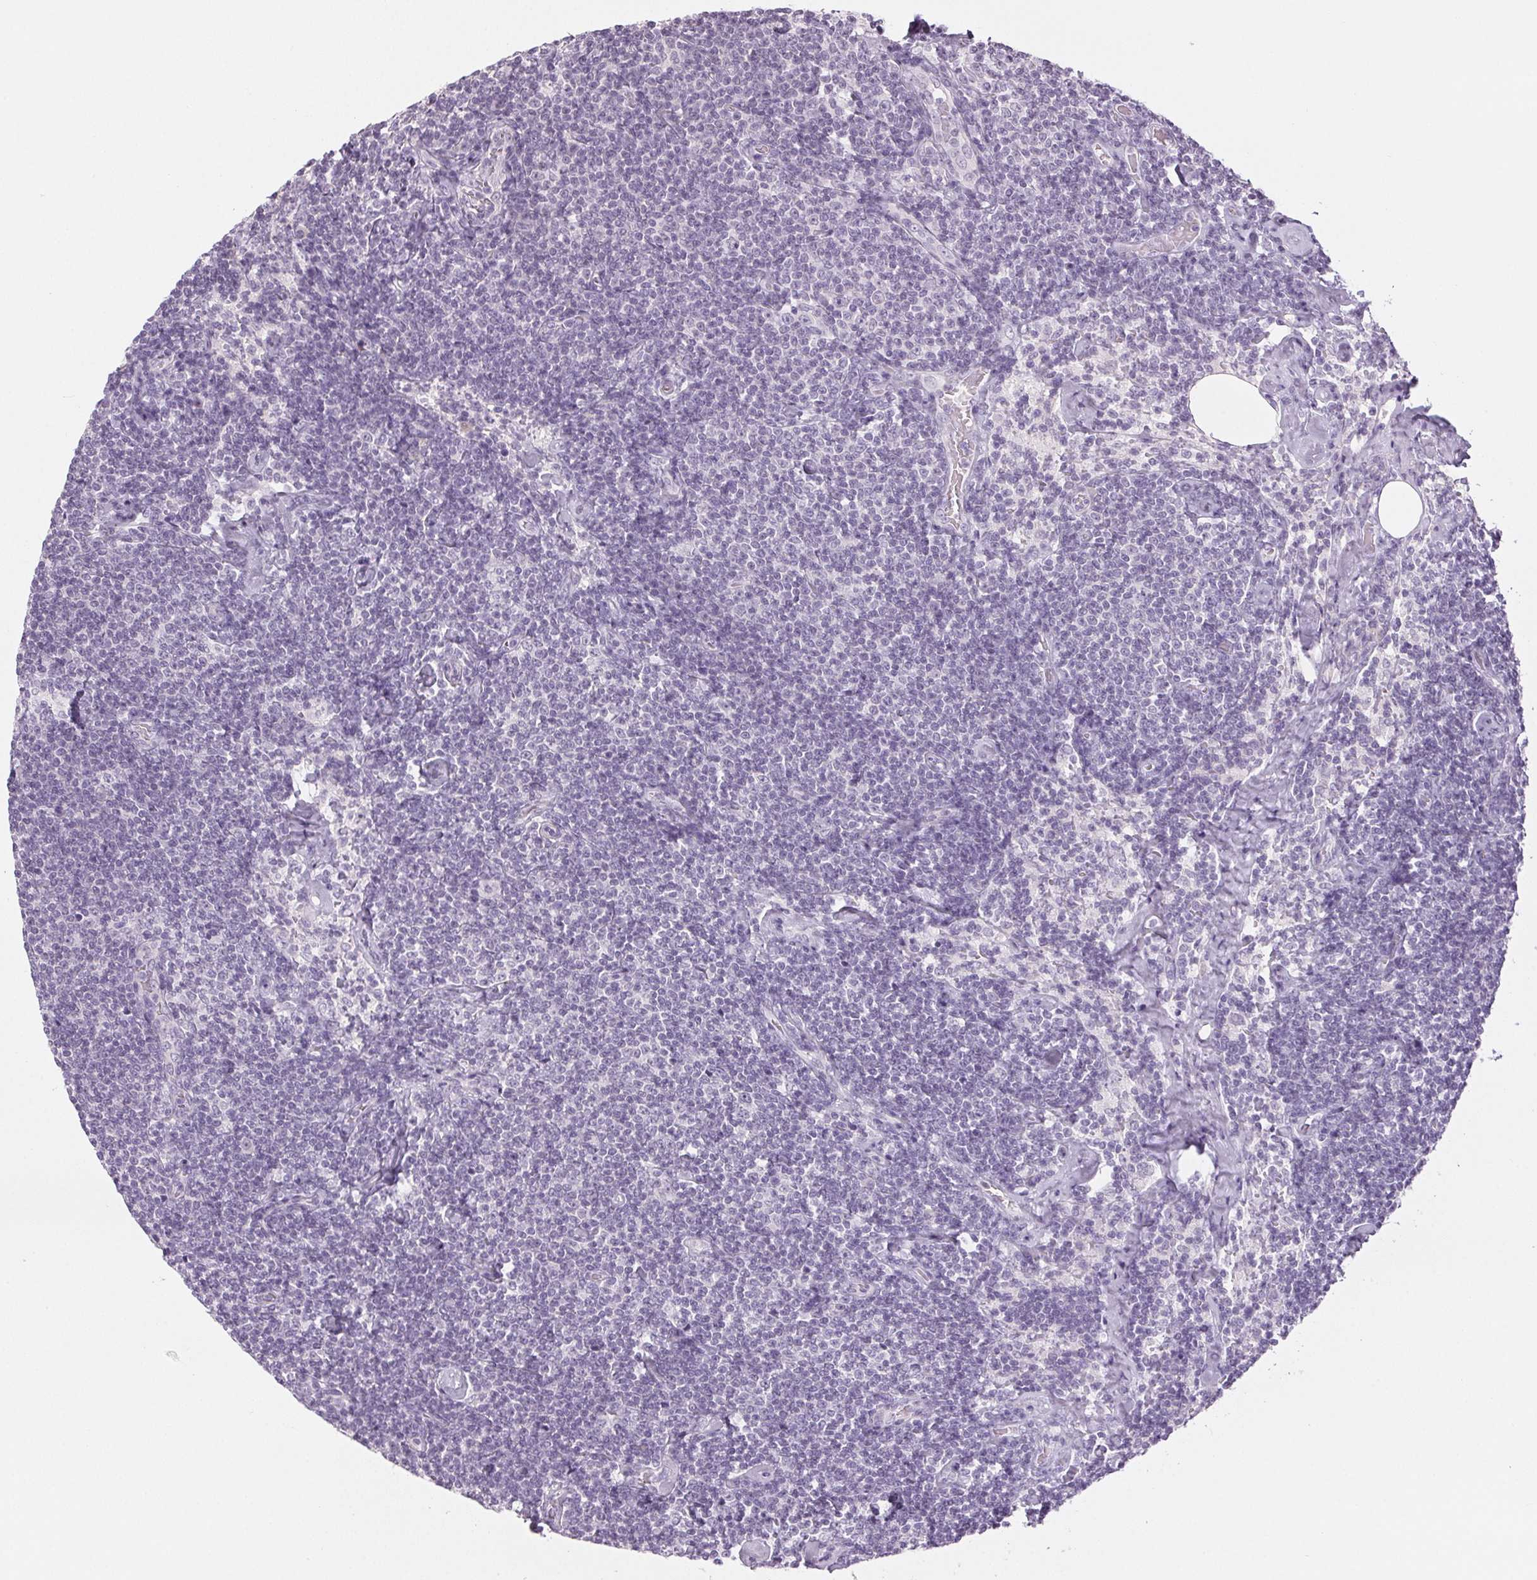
{"staining": {"intensity": "negative", "quantity": "none", "location": "none"}, "tissue": "lymphoma", "cell_type": "Tumor cells", "image_type": "cancer", "snomed": [{"axis": "morphology", "description": "Malignant lymphoma, non-Hodgkin's type, Low grade"}, {"axis": "topography", "description": "Lymph node"}], "caption": "Protein analysis of lymphoma exhibits no significant staining in tumor cells. (Stains: DAB IHC with hematoxylin counter stain, Microscopy: brightfield microscopy at high magnification).", "gene": "DNAJC6", "patient": {"sex": "male", "age": 81}}